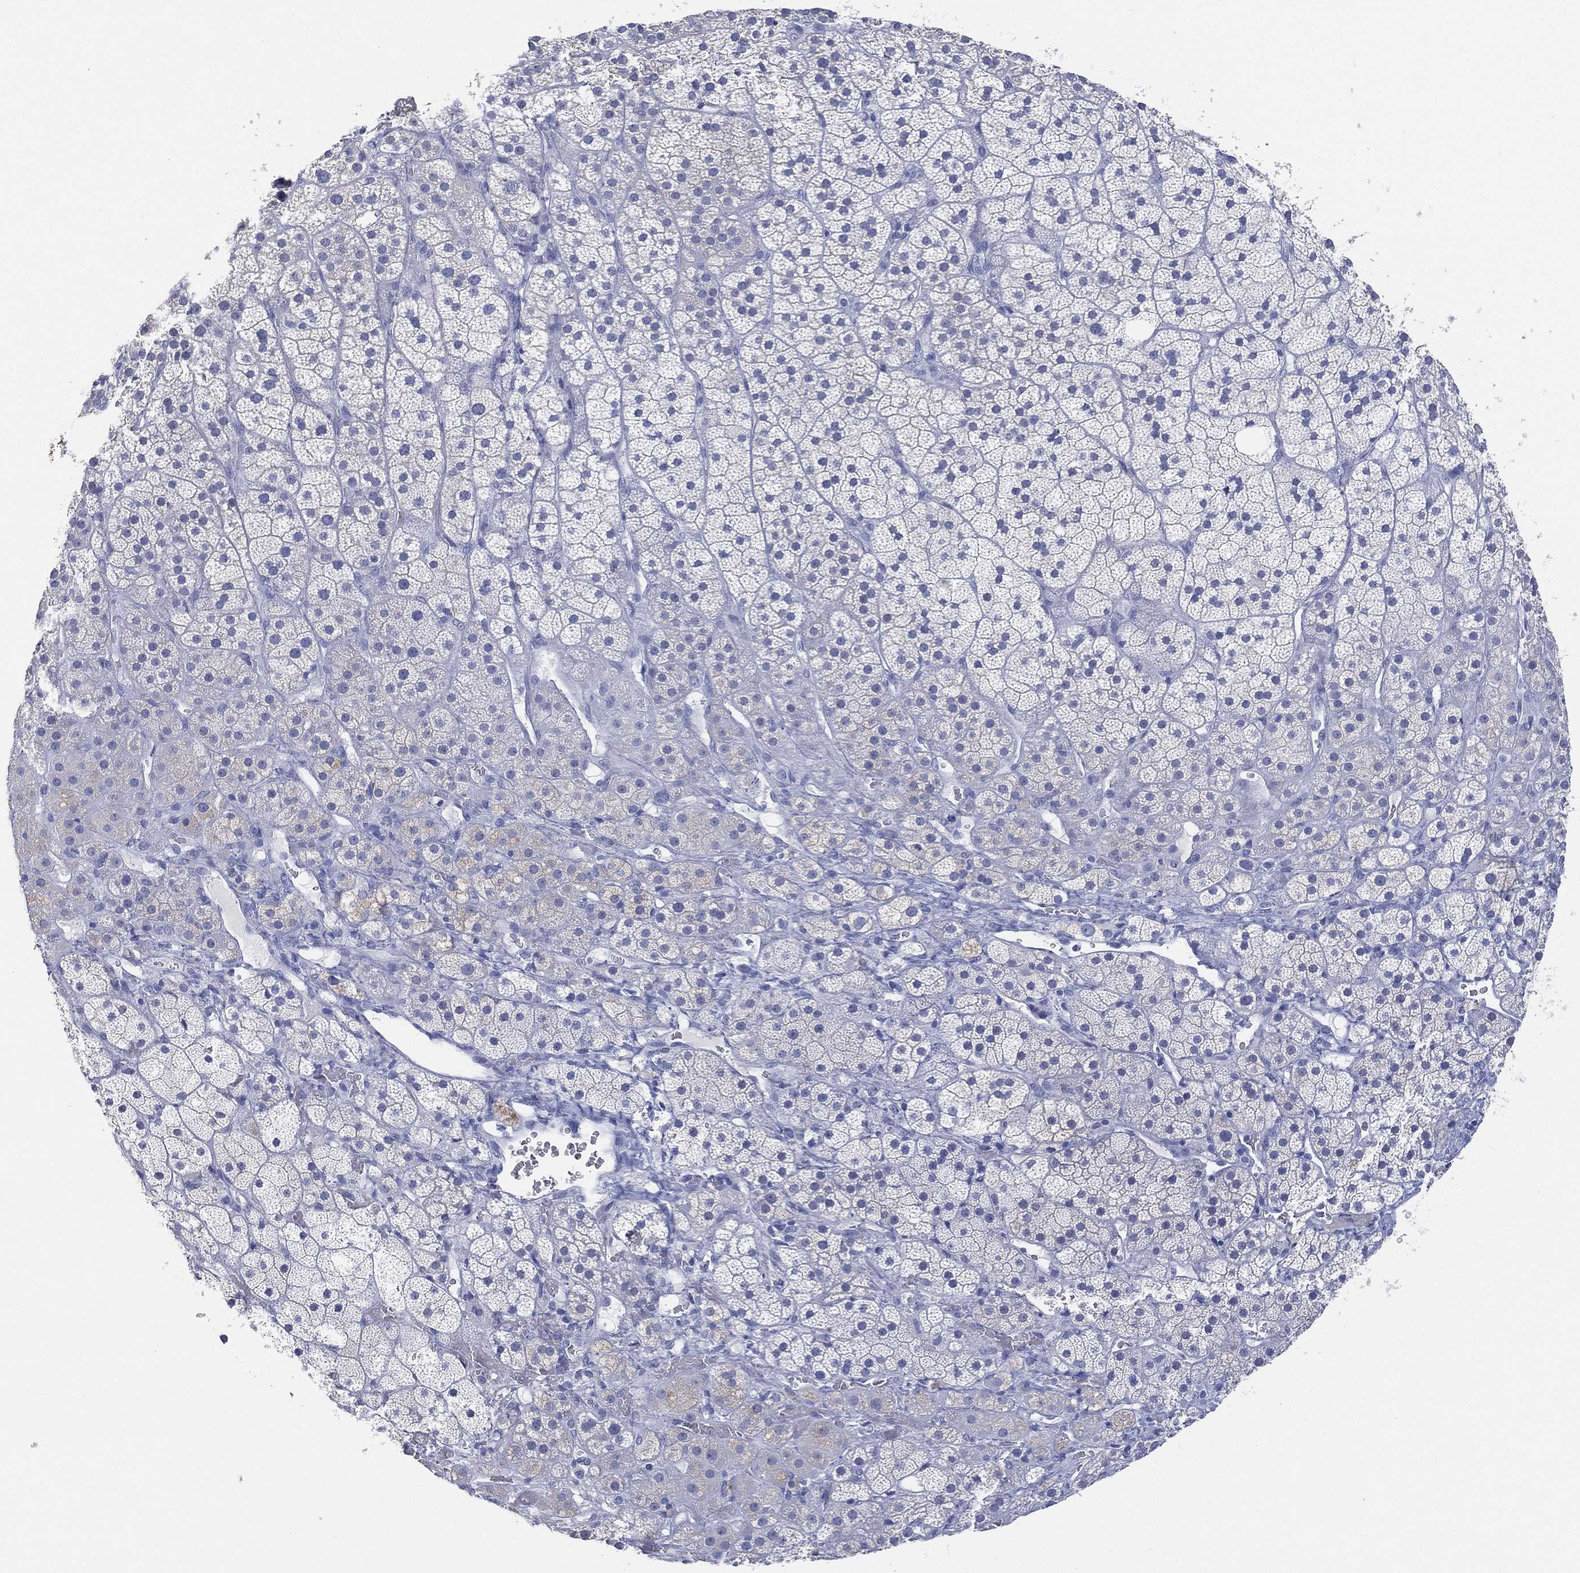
{"staining": {"intensity": "weak", "quantity": "<25%", "location": "cytoplasmic/membranous"}, "tissue": "adrenal gland", "cell_type": "Glandular cells", "image_type": "normal", "snomed": [{"axis": "morphology", "description": "Normal tissue, NOS"}, {"axis": "topography", "description": "Adrenal gland"}], "caption": "This is an immunohistochemistry (IHC) image of unremarkable human adrenal gland. There is no positivity in glandular cells.", "gene": "FMO1", "patient": {"sex": "male", "age": 57}}